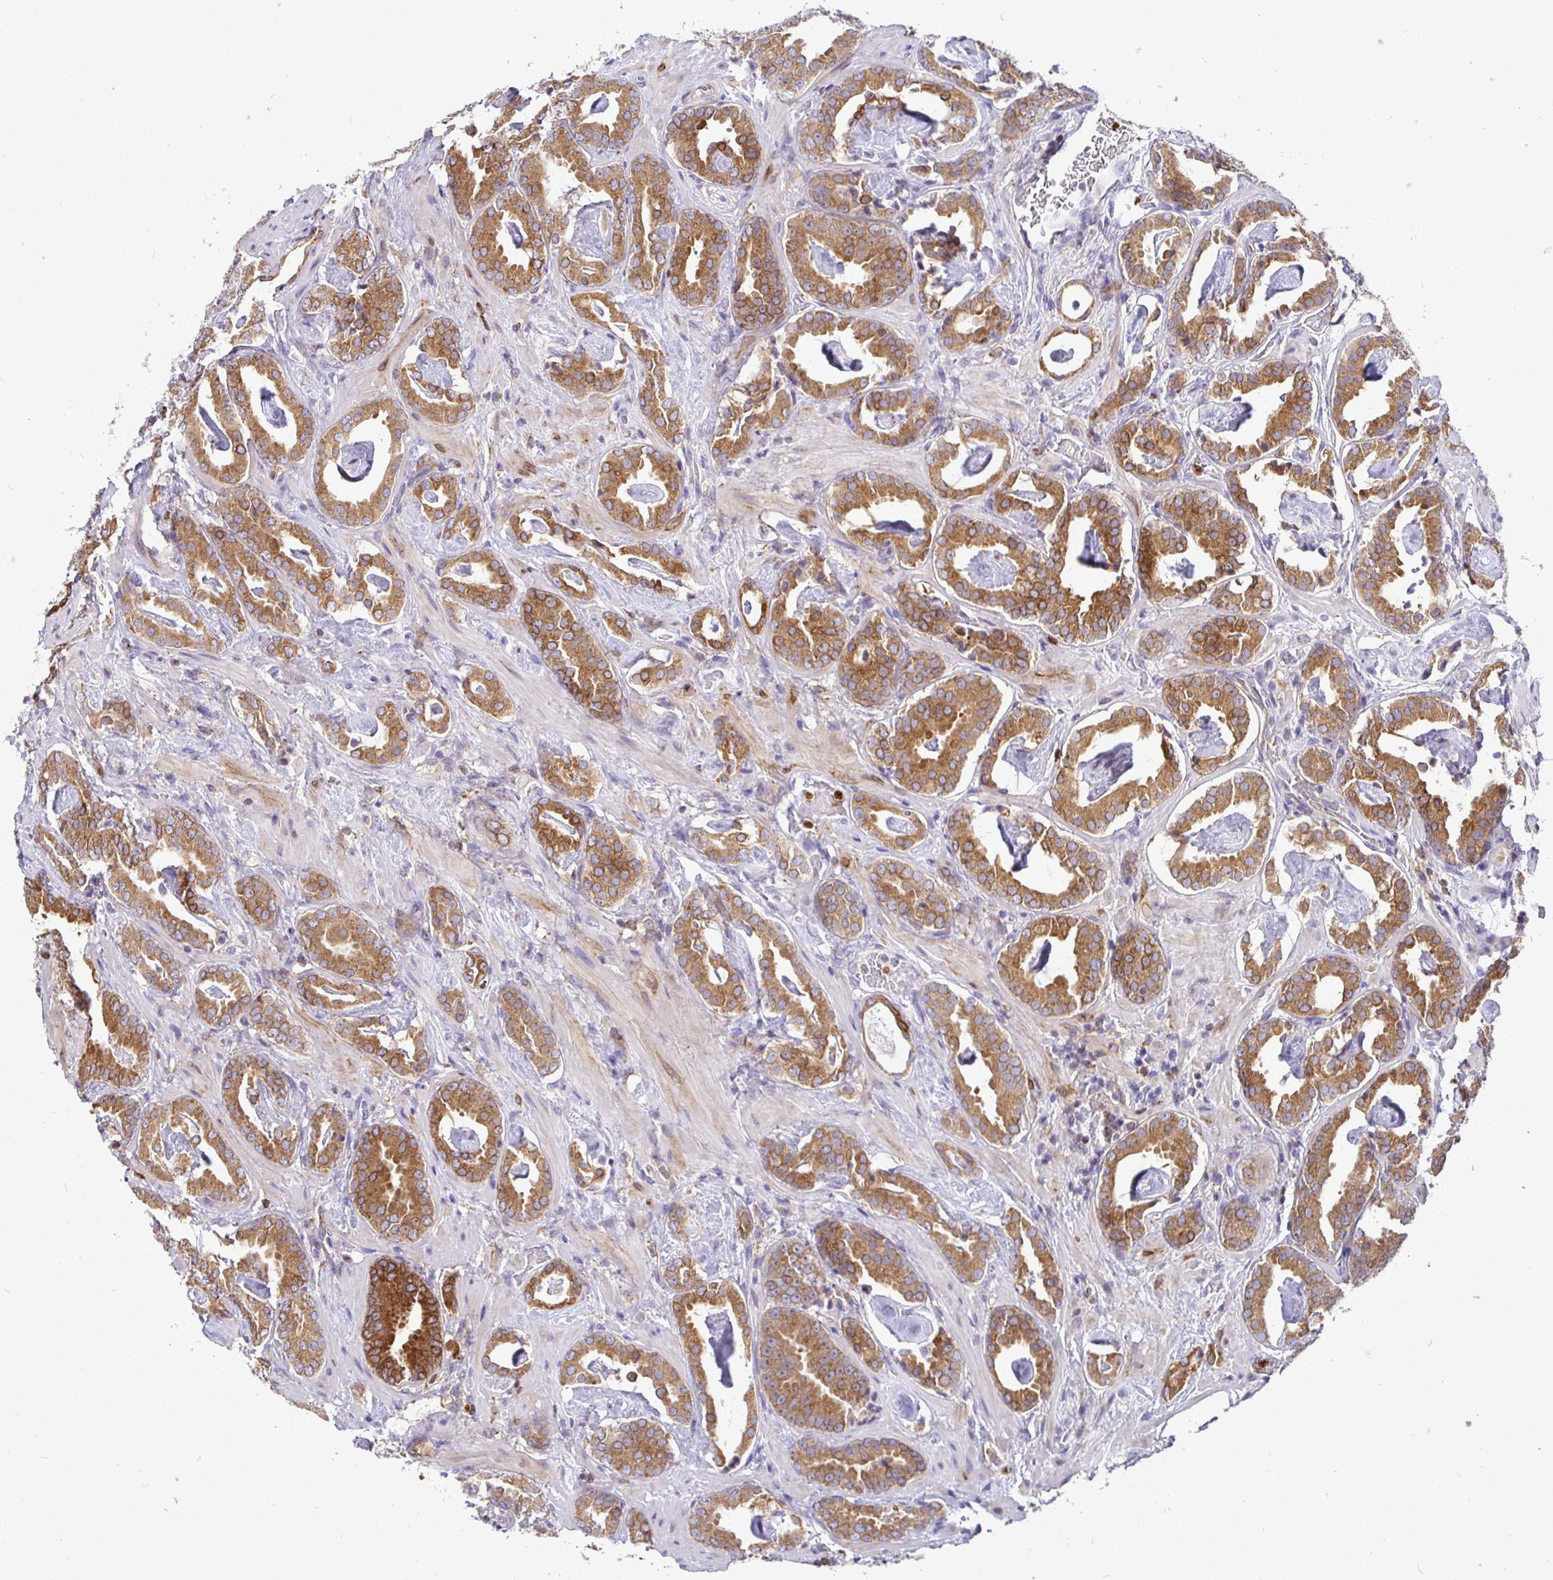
{"staining": {"intensity": "moderate", "quantity": ">75%", "location": "cytoplasmic/membranous"}, "tissue": "prostate cancer", "cell_type": "Tumor cells", "image_type": "cancer", "snomed": [{"axis": "morphology", "description": "Adenocarcinoma, Low grade"}, {"axis": "topography", "description": "Prostate"}], "caption": "Moderate cytoplasmic/membranous positivity is identified in about >75% of tumor cells in prostate cancer (low-grade adenocarcinoma).", "gene": "TP53I11", "patient": {"sex": "male", "age": 62}}